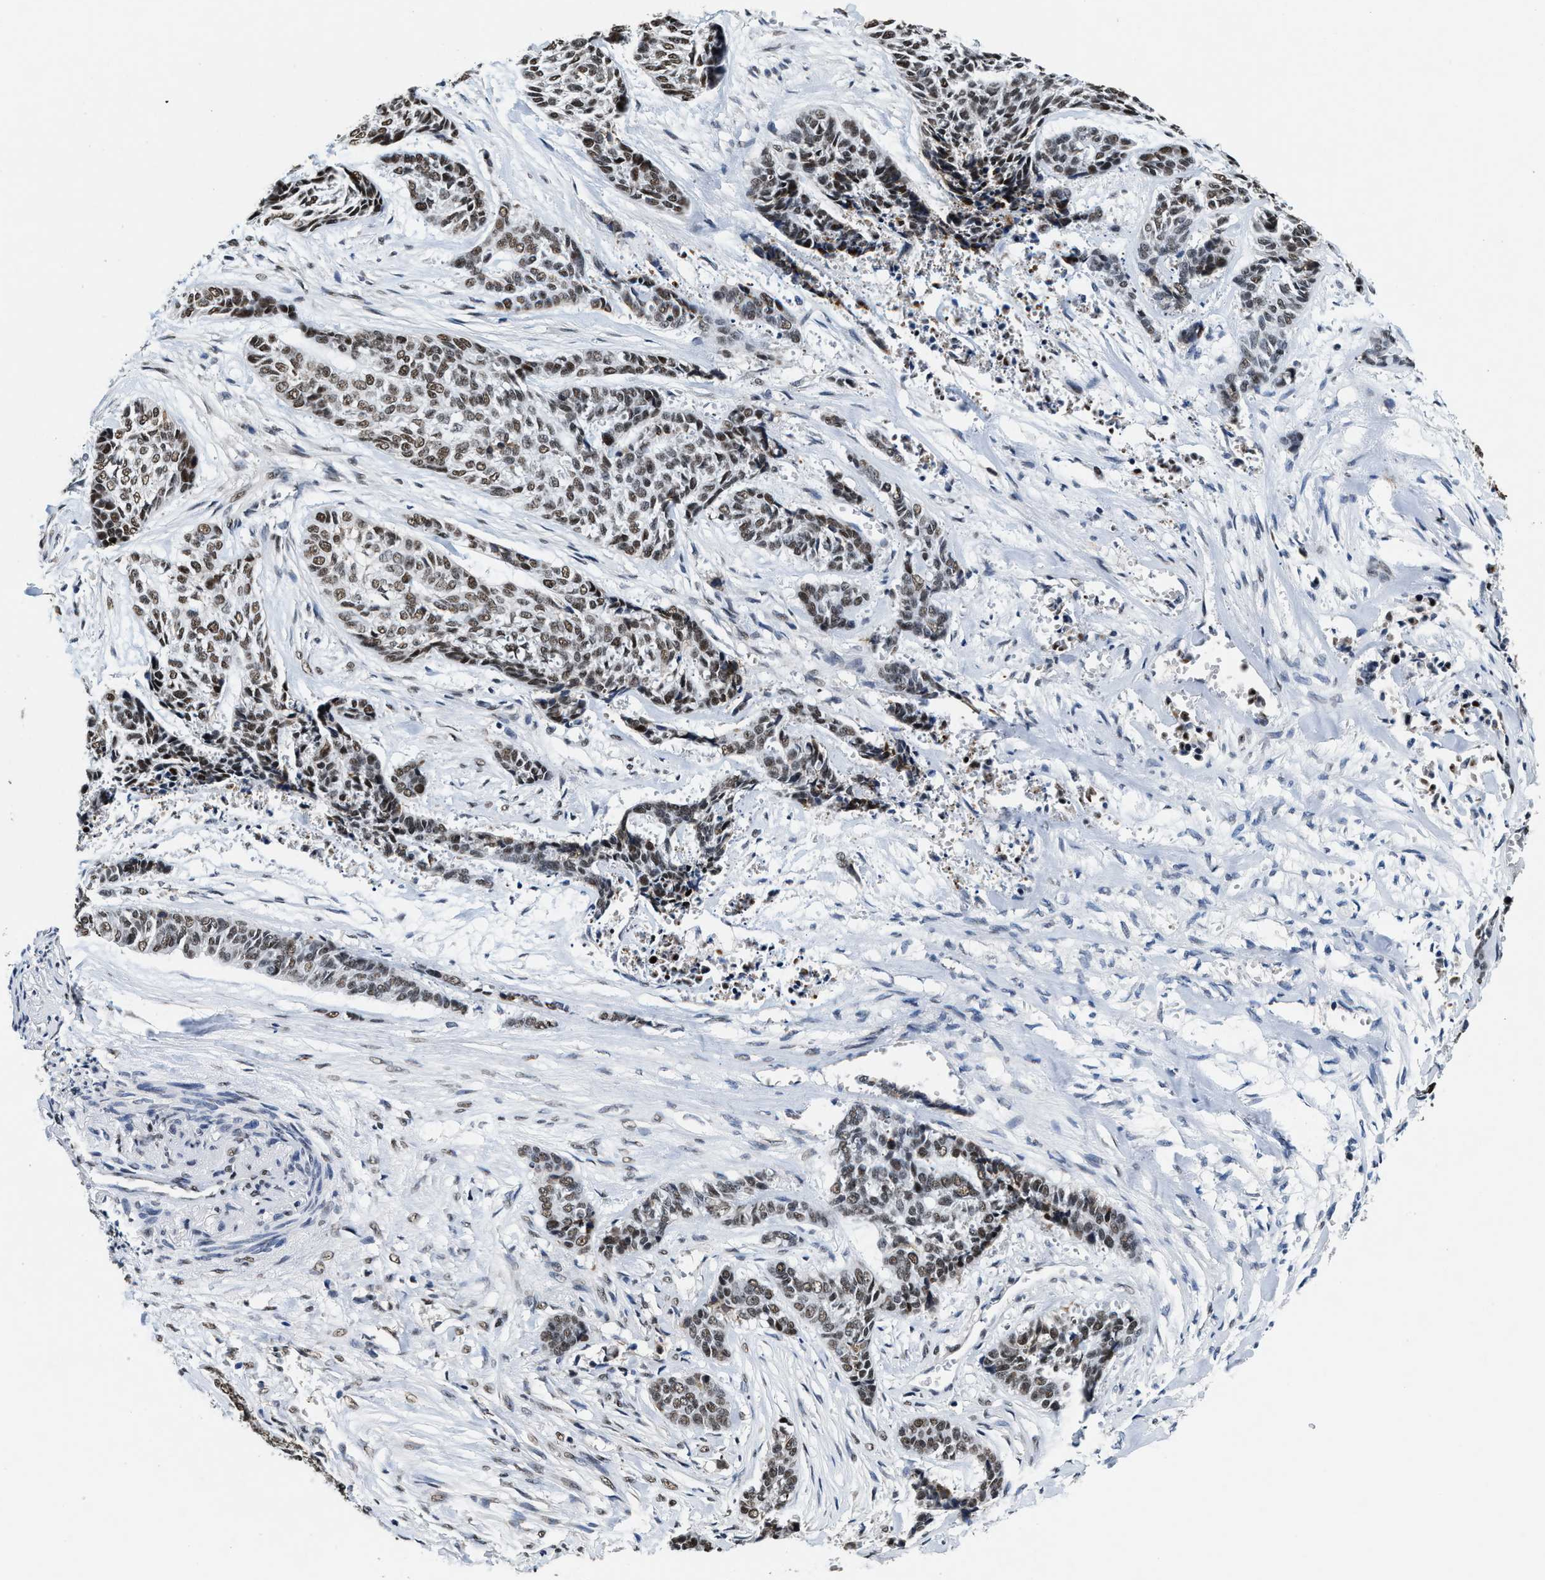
{"staining": {"intensity": "moderate", "quantity": ">75%", "location": "nuclear"}, "tissue": "skin cancer", "cell_type": "Tumor cells", "image_type": "cancer", "snomed": [{"axis": "morphology", "description": "Basal cell carcinoma"}, {"axis": "topography", "description": "Skin"}], "caption": "Skin cancer tissue demonstrates moderate nuclear staining in about >75% of tumor cells, visualized by immunohistochemistry.", "gene": "SUPT16H", "patient": {"sex": "female", "age": 64}}